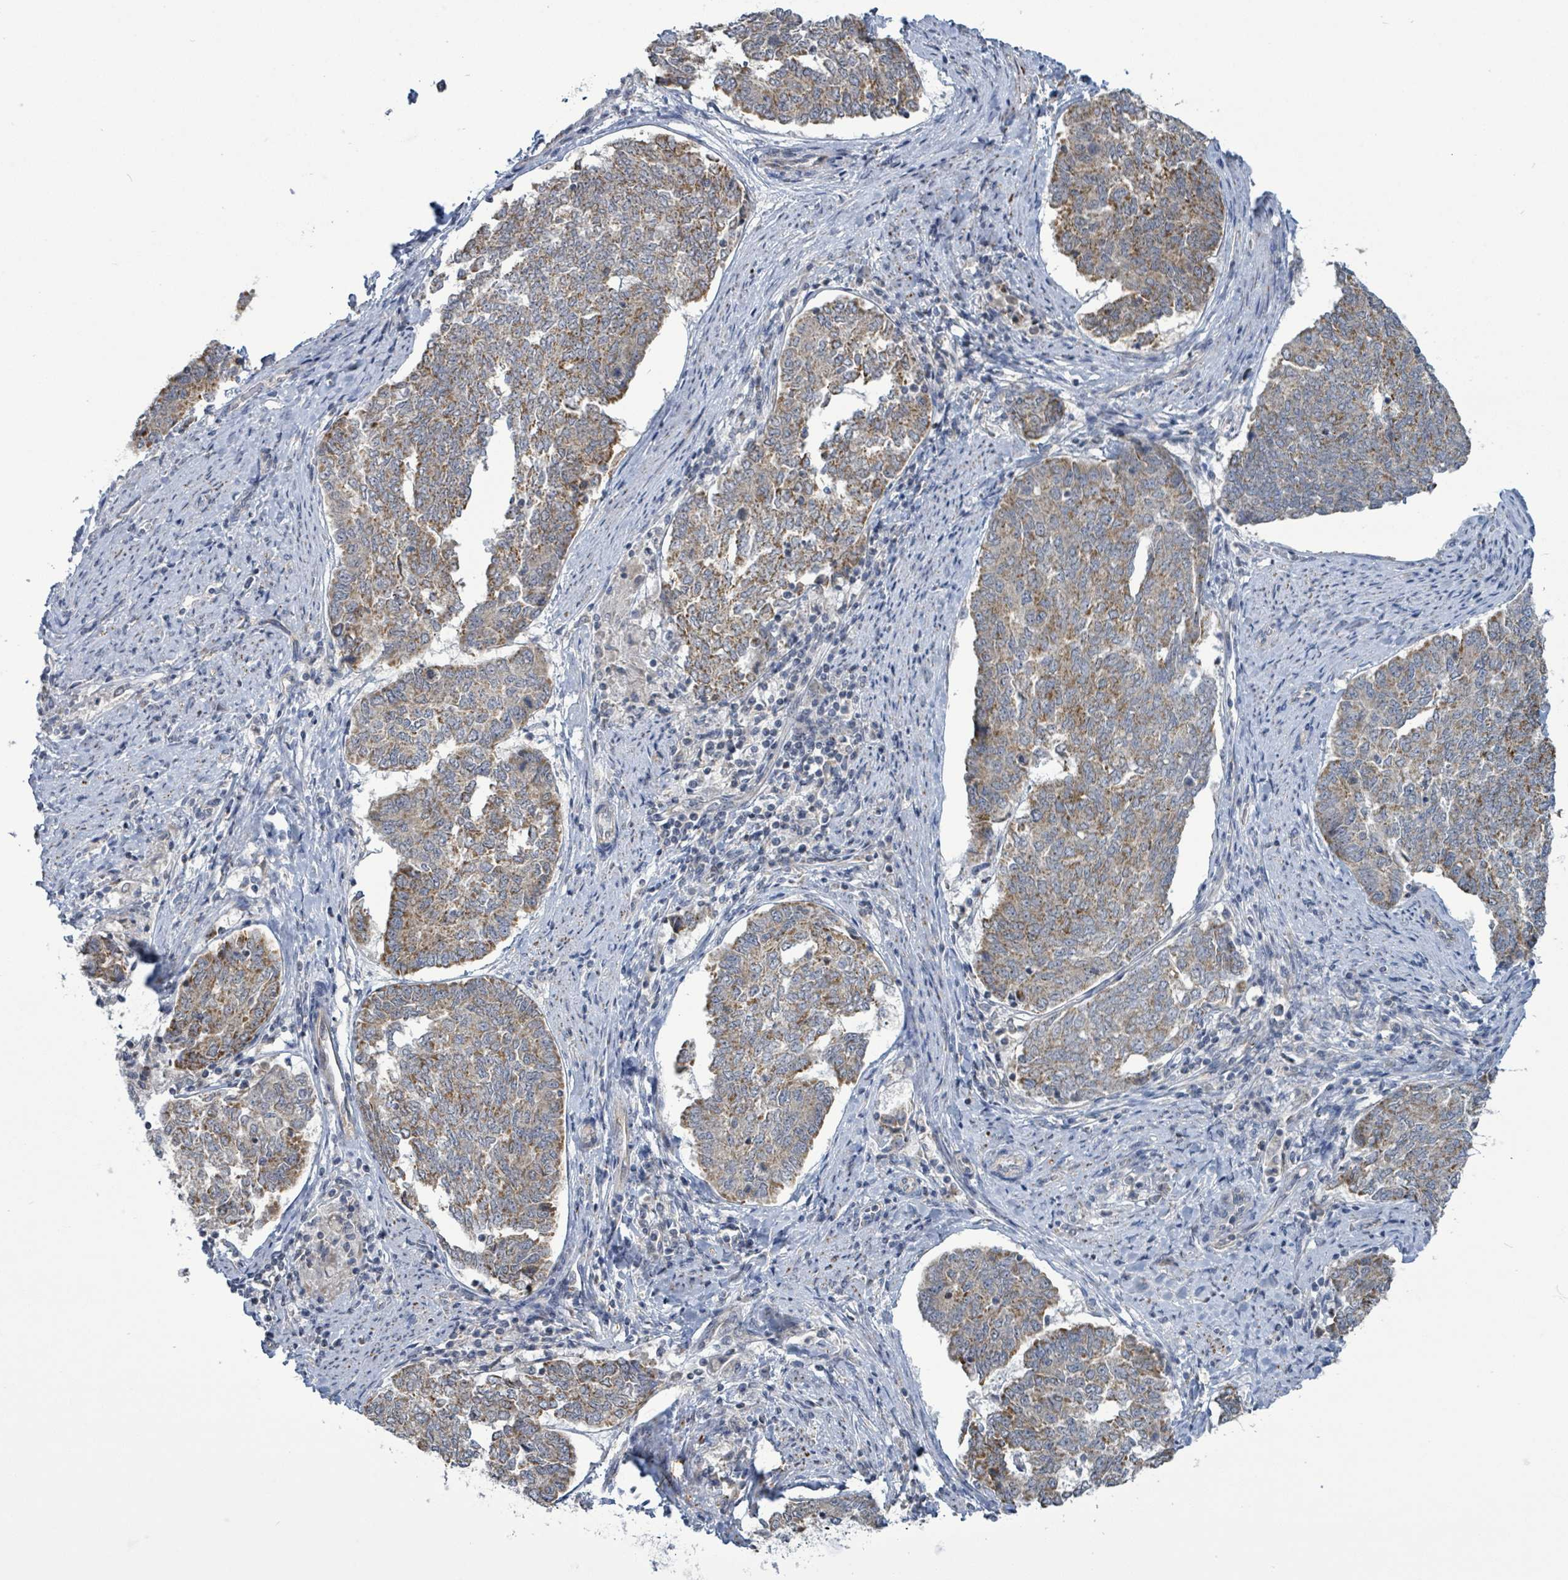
{"staining": {"intensity": "moderate", "quantity": ">75%", "location": "cytoplasmic/membranous"}, "tissue": "endometrial cancer", "cell_type": "Tumor cells", "image_type": "cancer", "snomed": [{"axis": "morphology", "description": "Adenocarcinoma, NOS"}, {"axis": "topography", "description": "Endometrium"}], "caption": "Moderate cytoplasmic/membranous positivity is seen in about >75% of tumor cells in endometrial cancer.", "gene": "COQ10B", "patient": {"sex": "female", "age": 80}}